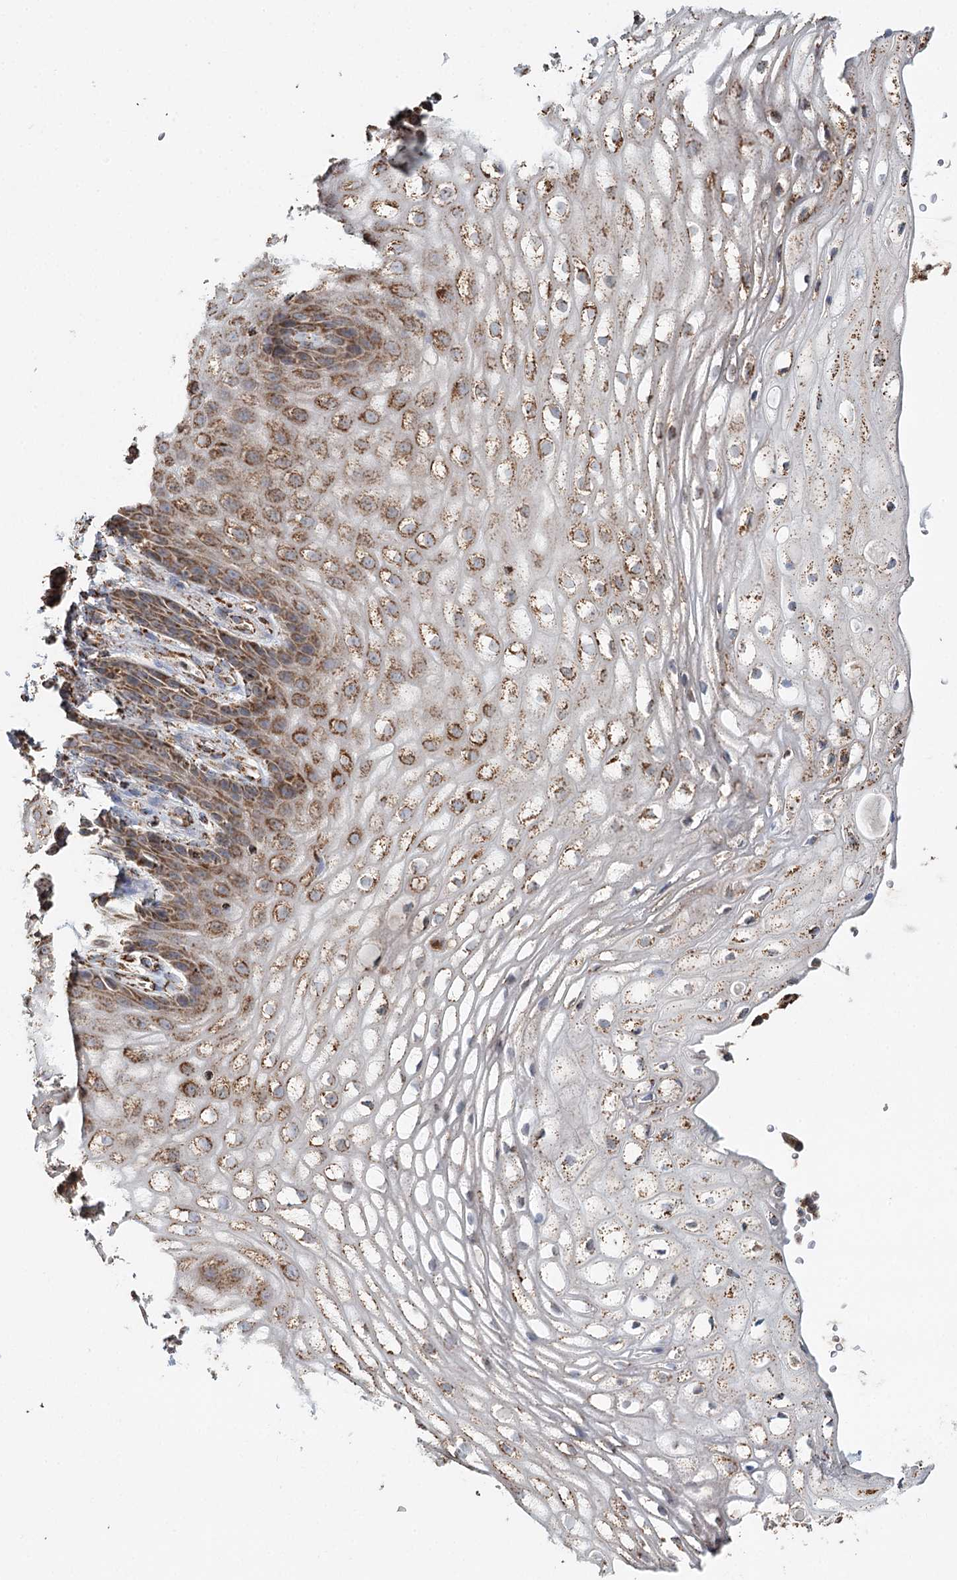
{"staining": {"intensity": "moderate", "quantity": ">75%", "location": "cytoplasmic/membranous"}, "tissue": "vagina", "cell_type": "Squamous epithelial cells", "image_type": "normal", "snomed": [{"axis": "morphology", "description": "Normal tissue, NOS"}, {"axis": "topography", "description": "Vagina"}], "caption": "Squamous epithelial cells show medium levels of moderate cytoplasmic/membranous positivity in approximately >75% of cells in benign human vagina. (DAB (3,3'-diaminobenzidine) IHC, brown staining for protein, blue staining for nuclei).", "gene": "APH1A", "patient": {"sex": "female", "age": 60}}